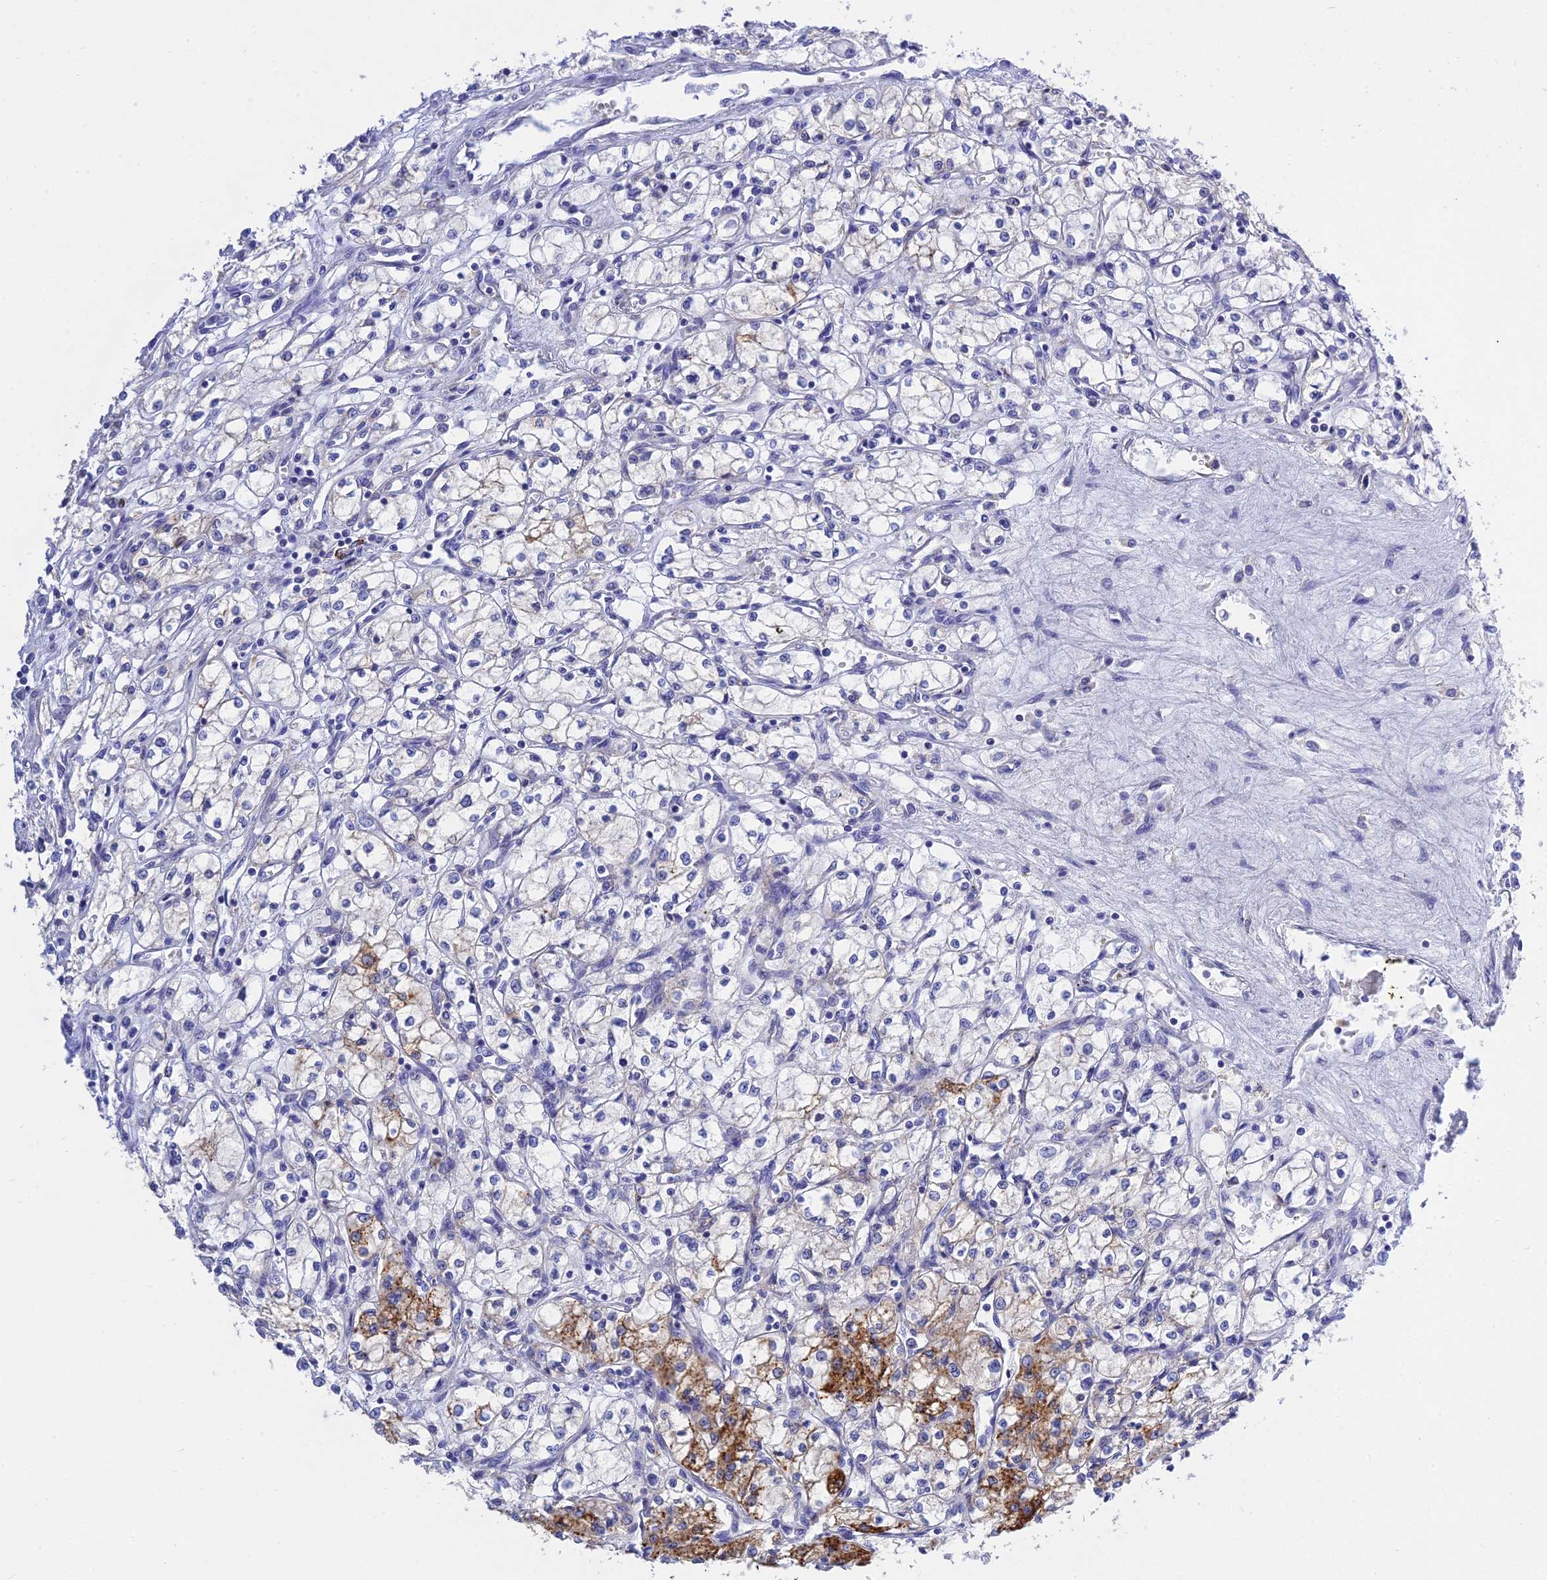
{"staining": {"intensity": "moderate", "quantity": "<25%", "location": "cytoplasmic/membranous"}, "tissue": "renal cancer", "cell_type": "Tumor cells", "image_type": "cancer", "snomed": [{"axis": "morphology", "description": "Adenocarcinoma, NOS"}, {"axis": "topography", "description": "Kidney"}], "caption": "IHC photomicrograph of neoplastic tissue: human renal cancer stained using IHC reveals low levels of moderate protein expression localized specifically in the cytoplasmic/membranous of tumor cells, appearing as a cytoplasmic/membranous brown color.", "gene": "MS4A5", "patient": {"sex": "male", "age": 59}}